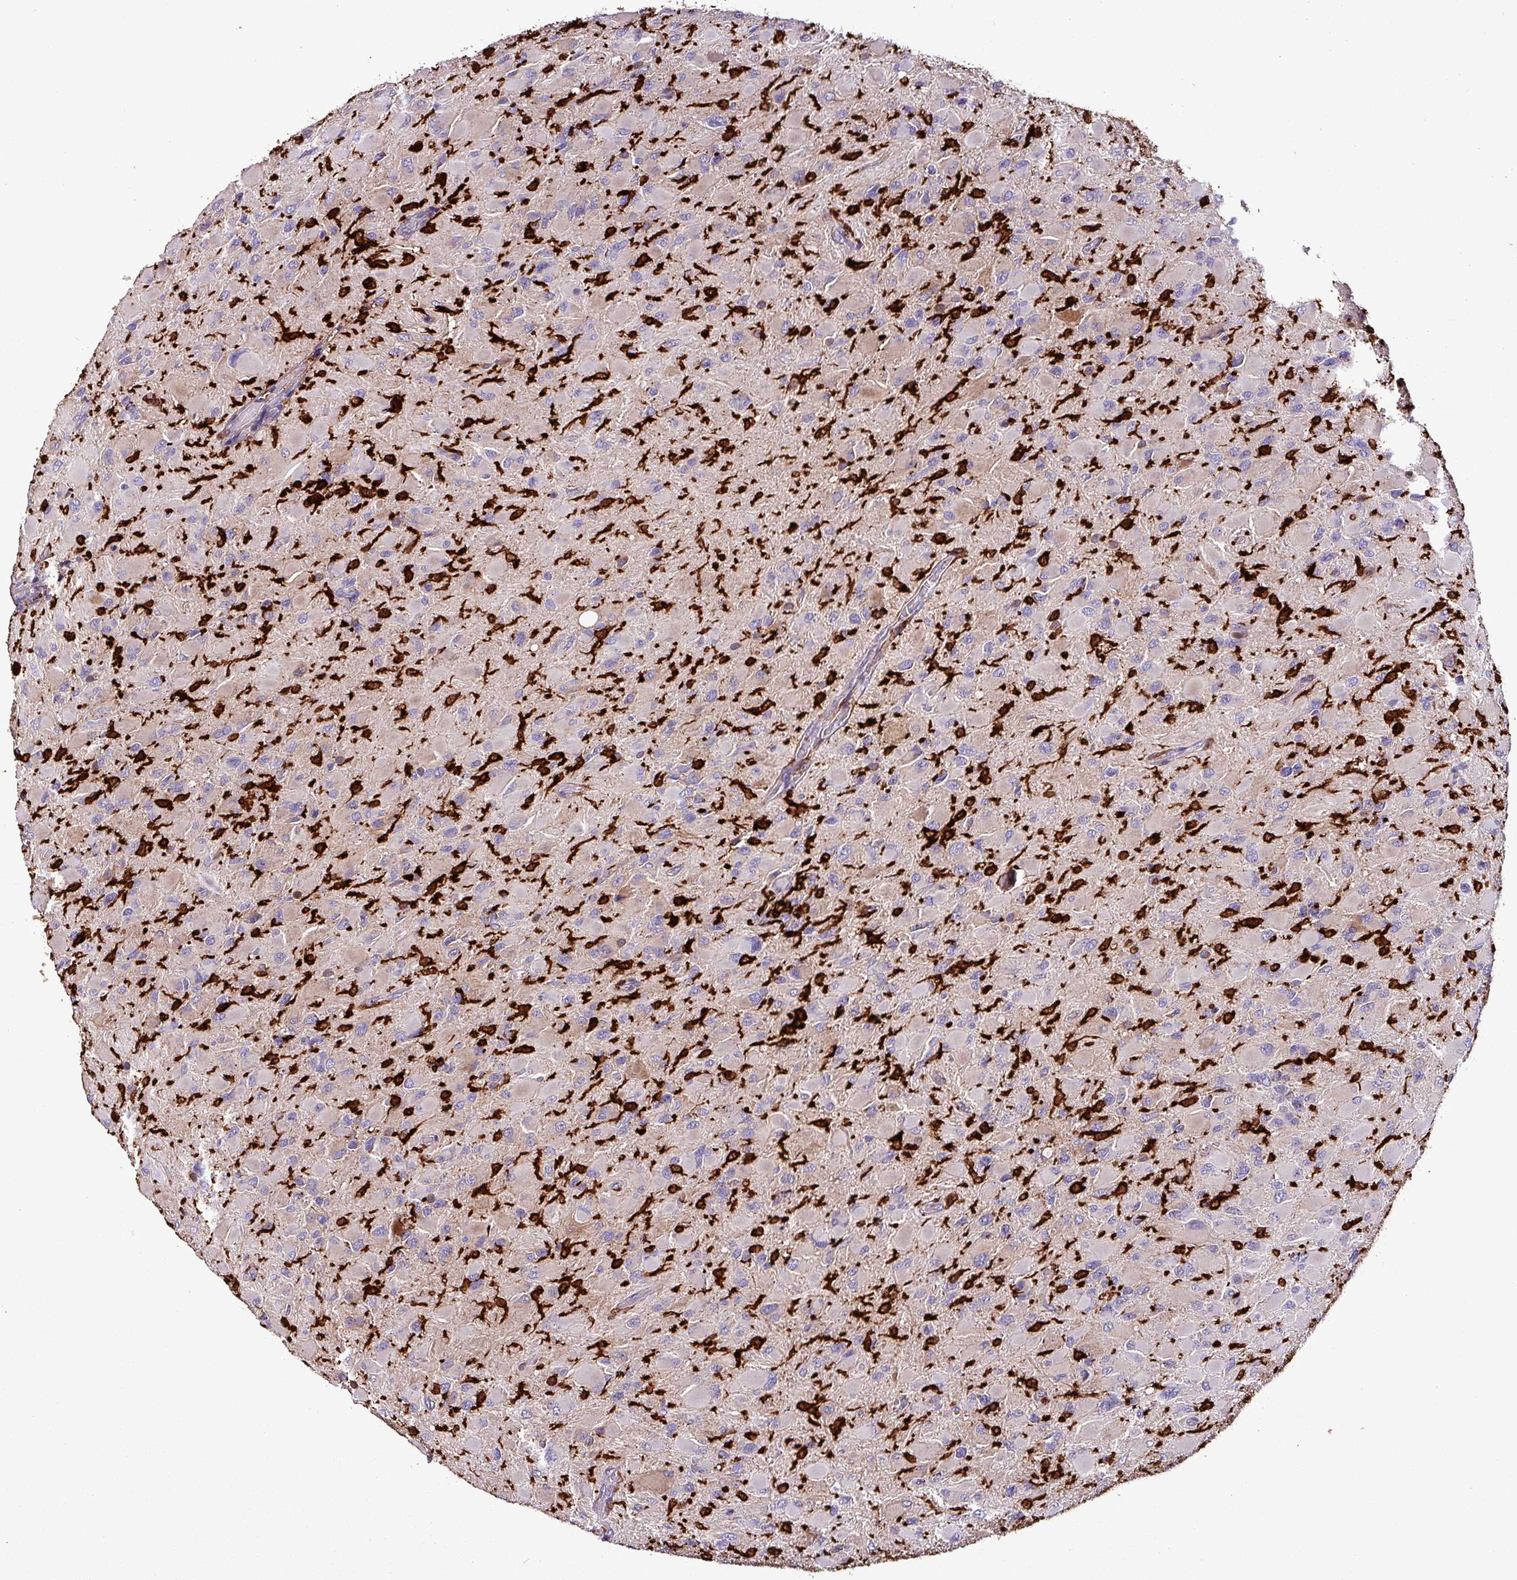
{"staining": {"intensity": "negative", "quantity": "none", "location": "none"}, "tissue": "glioma", "cell_type": "Tumor cells", "image_type": "cancer", "snomed": [{"axis": "morphology", "description": "Glioma, malignant, High grade"}, {"axis": "topography", "description": "Cerebral cortex"}], "caption": "There is no significant positivity in tumor cells of glioma. The staining was performed using DAB (3,3'-diaminobenzidine) to visualize the protein expression in brown, while the nuclei were stained in blue with hematoxylin (Magnification: 20x).", "gene": "SCIN", "patient": {"sex": "female", "age": 36}}